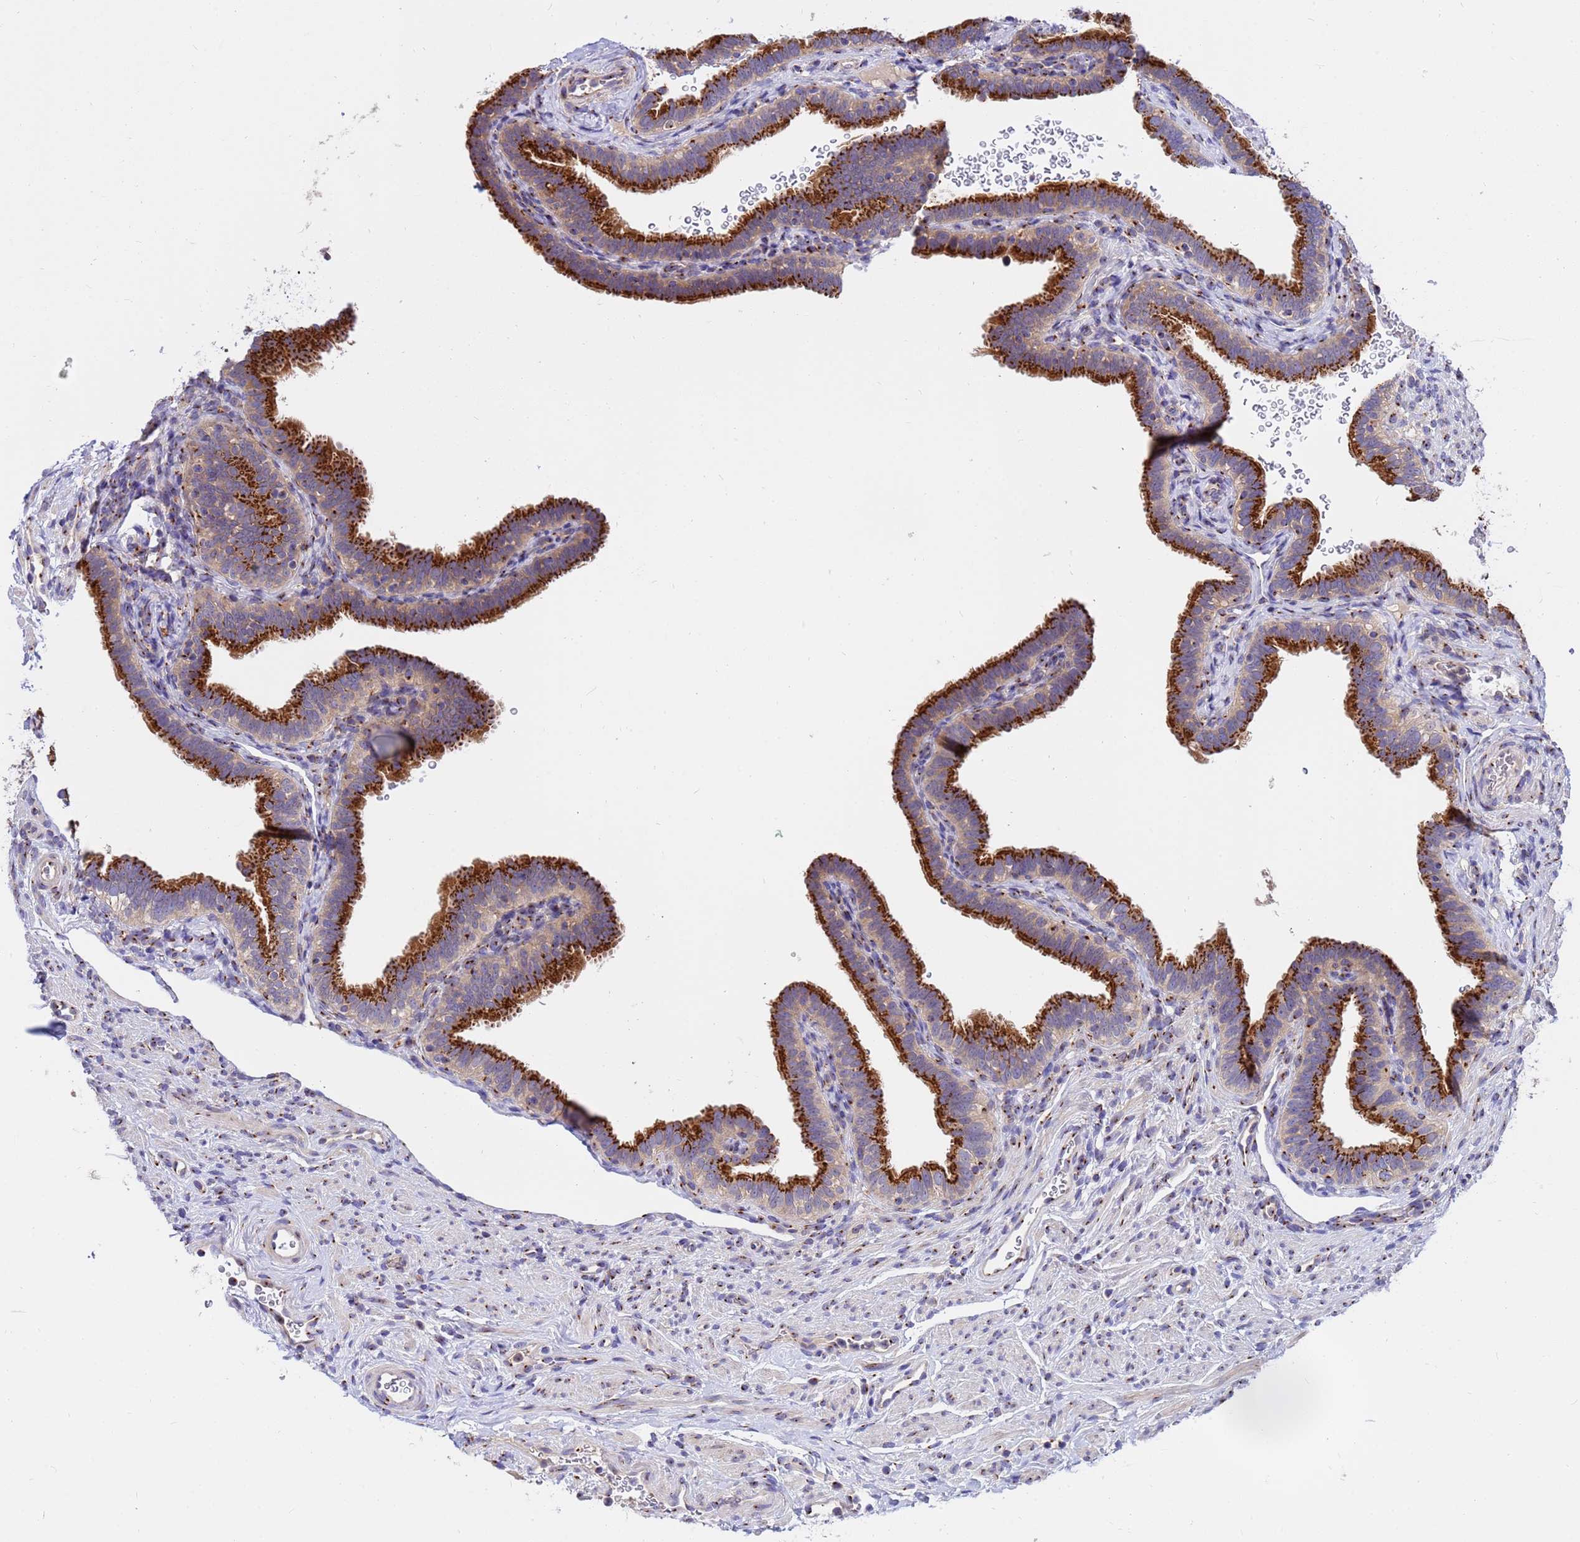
{"staining": {"intensity": "strong", "quantity": ">75%", "location": "cytoplasmic/membranous"}, "tissue": "fallopian tube", "cell_type": "Glandular cells", "image_type": "normal", "snomed": [{"axis": "morphology", "description": "Normal tissue, NOS"}, {"axis": "topography", "description": "Fallopian tube"}], "caption": "Human fallopian tube stained for a protein (brown) demonstrates strong cytoplasmic/membranous positive expression in approximately >75% of glandular cells.", "gene": "HPS3", "patient": {"sex": "female", "age": 41}}